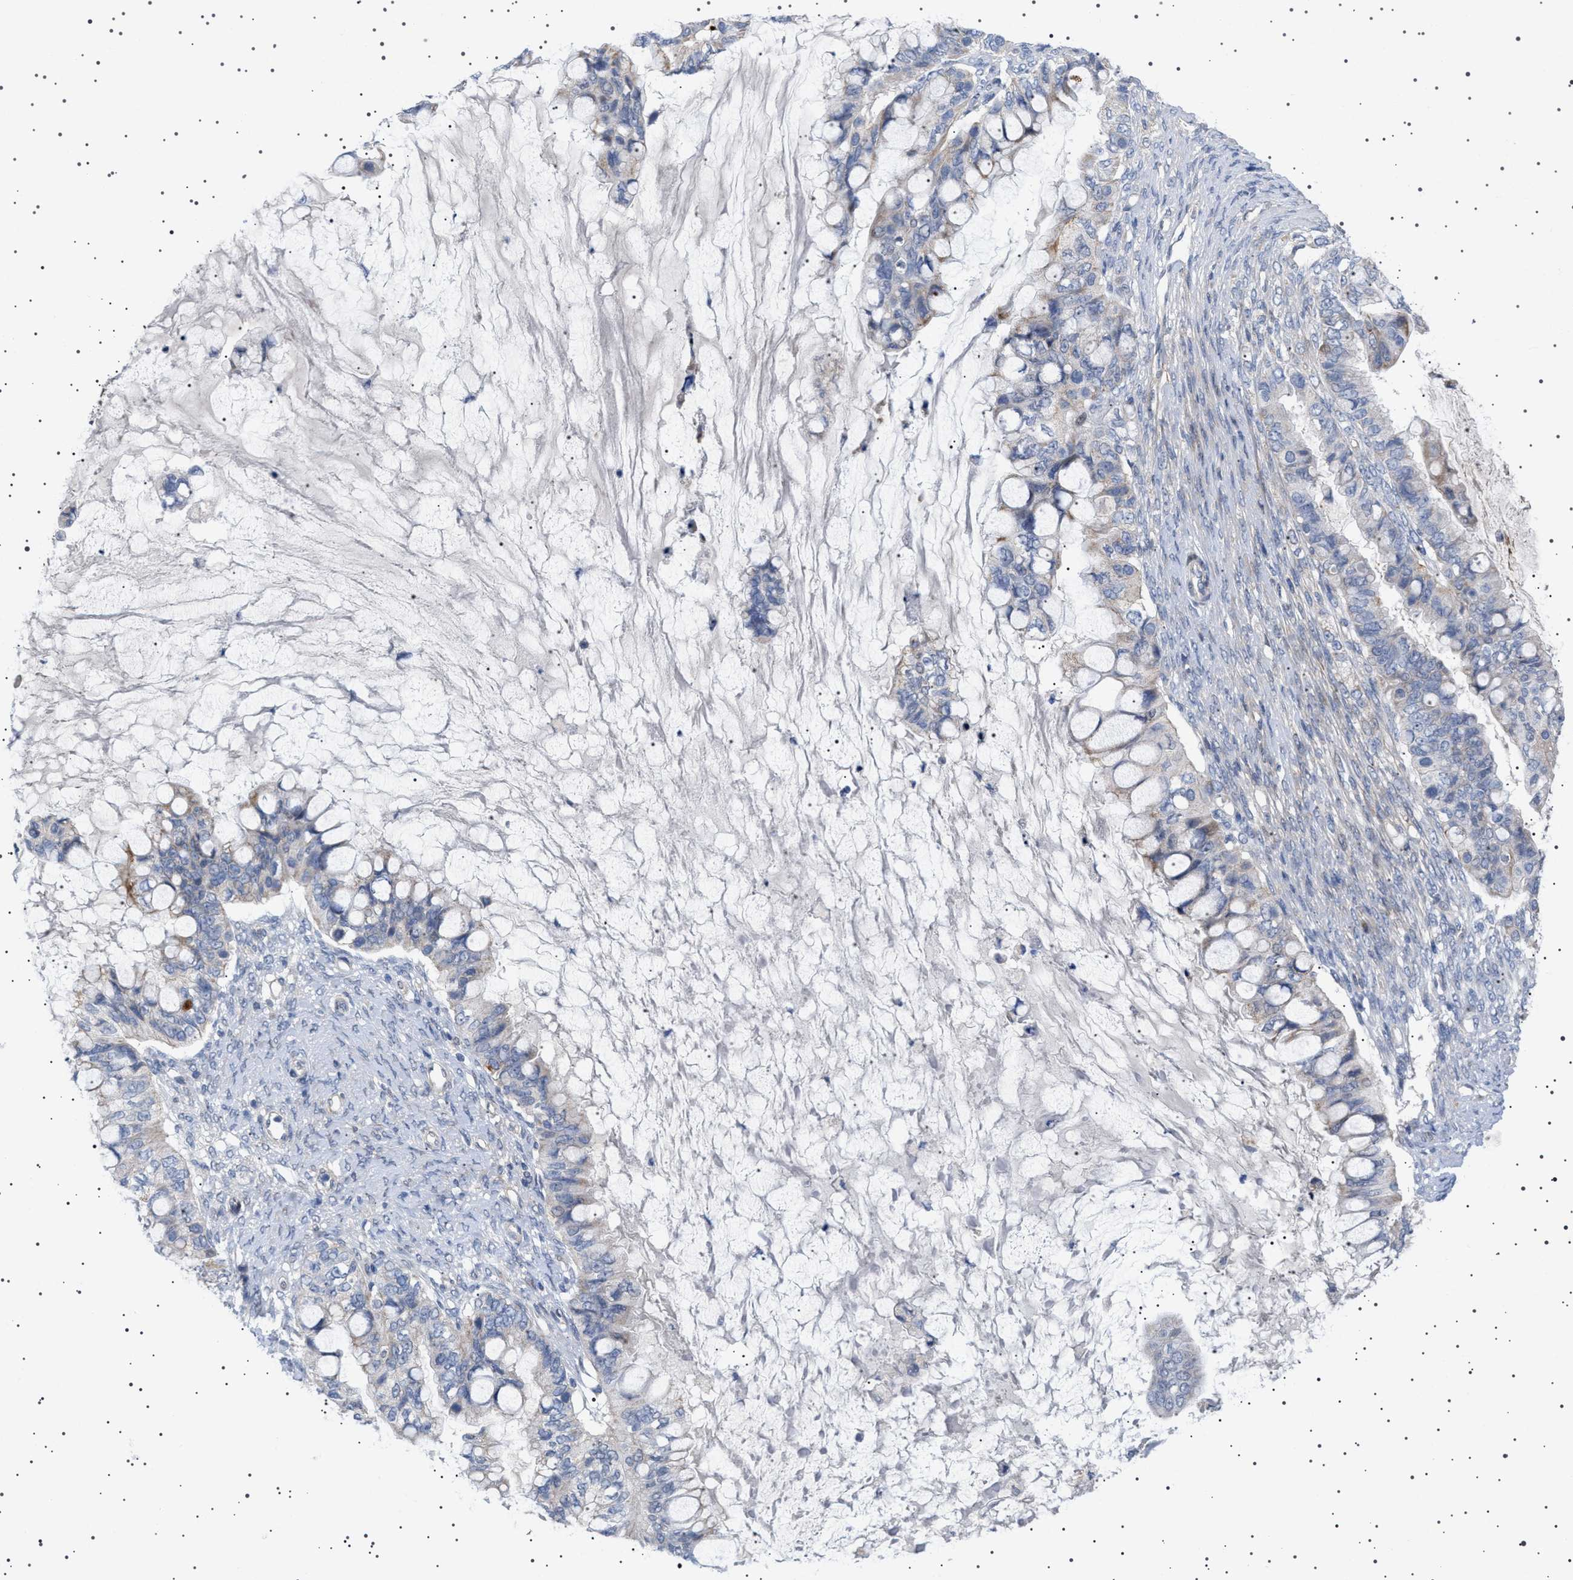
{"staining": {"intensity": "weak", "quantity": "<25%", "location": "cytoplasmic/membranous"}, "tissue": "ovarian cancer", "cell_type": "Tumor cells", "image_type": "cancer", "snomed": [{"axis": "morphology", "description": "Cystadenocarcinoma, mucinous, NOS"}, {"axis": "topography", "description": "Ovary"}], "caption": "High magnification brightfield microscopy of ovarian cancer stained with DAB (brown) and counterstained with hematoxylin (blue): tumor cells show no significant positivity. (DAB (3,3'-diaminobenzidine) immunohistochemistry with hematoxylin counter stain).", "gene": "HTR1A", "patient": {"sex": "female", "age": 80}}